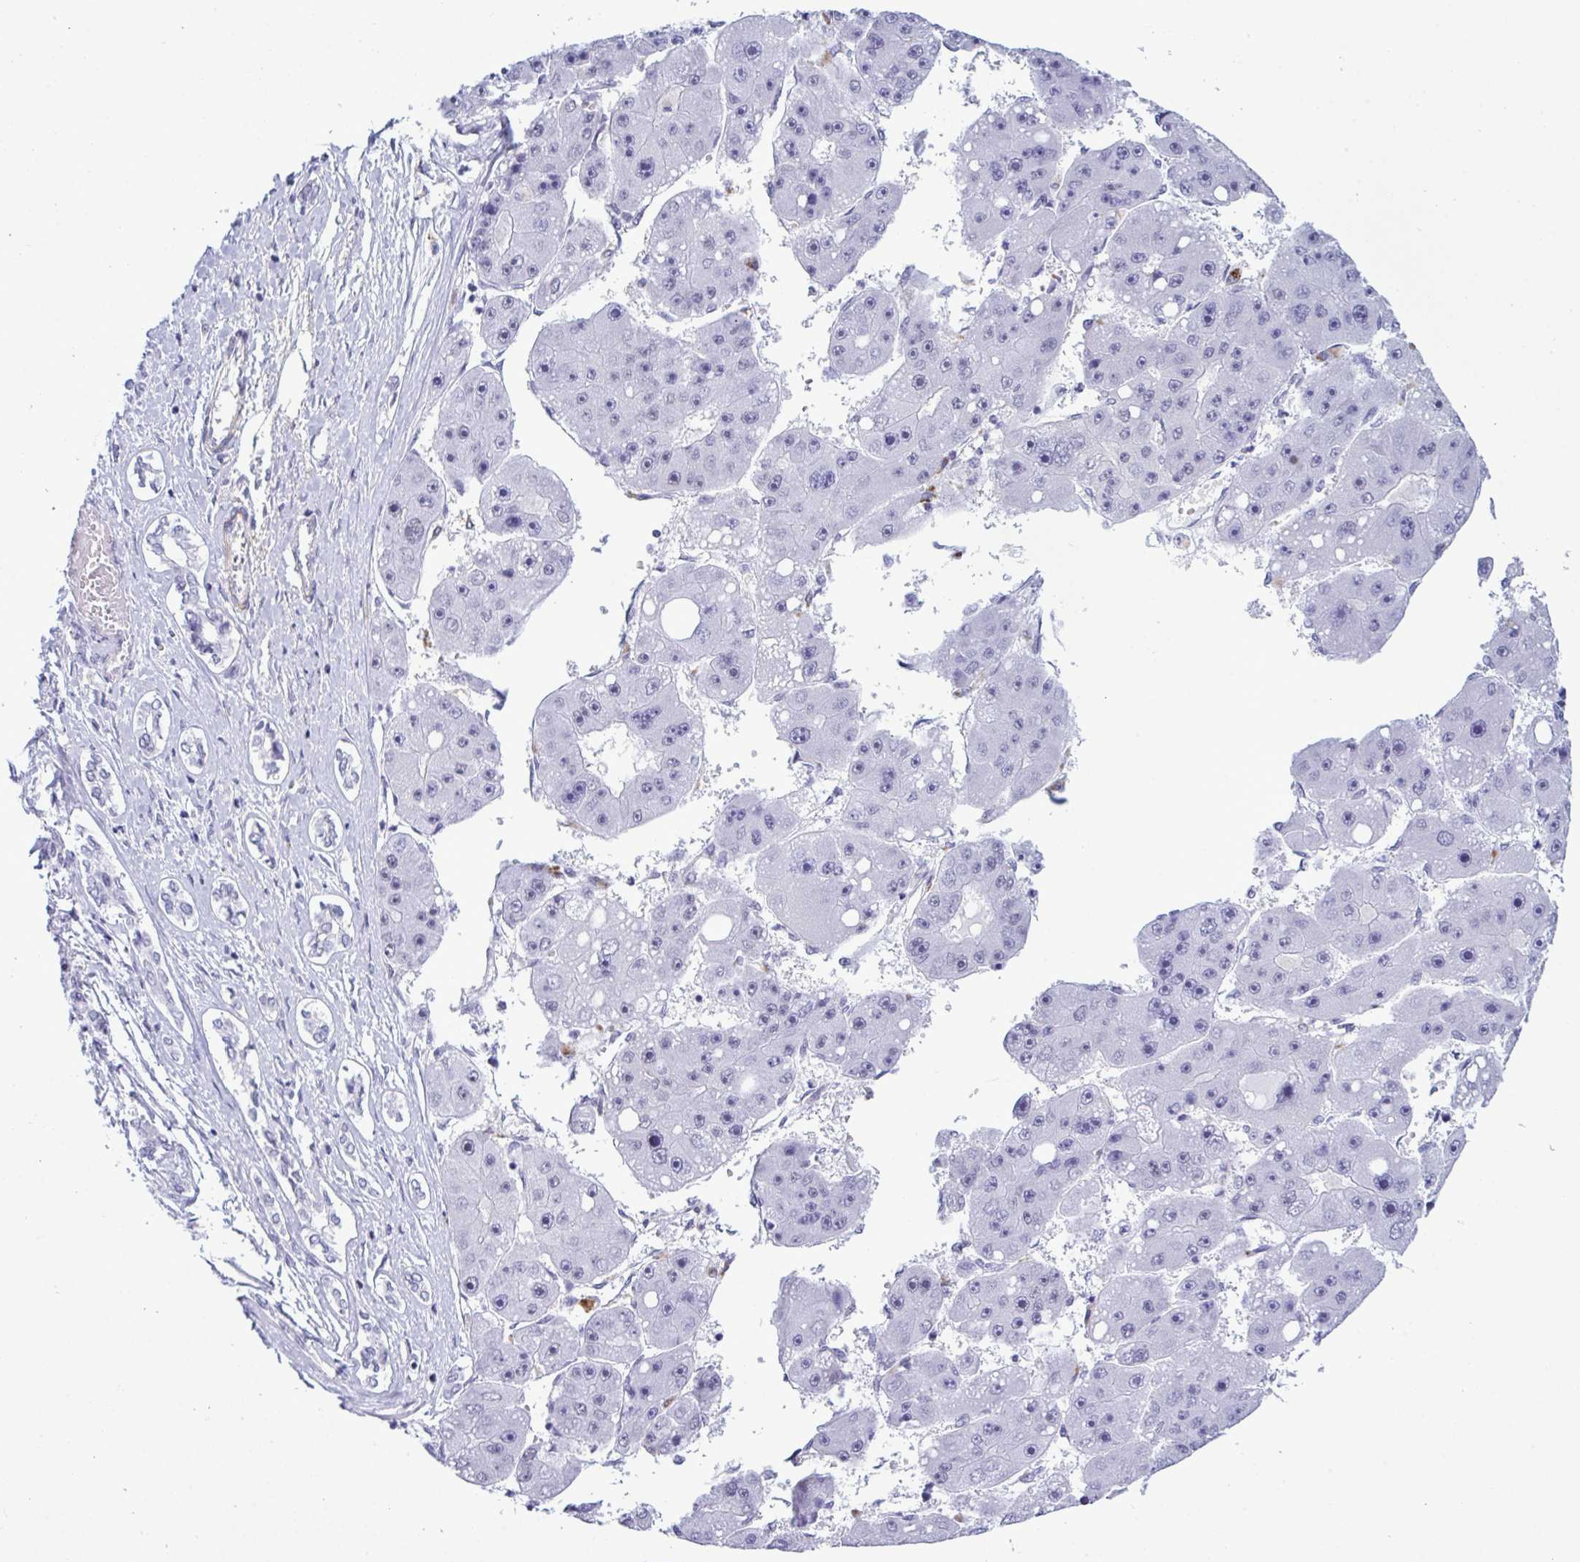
{"staining": {"intensity": "negative", "quantity": "none", "location": "none"}, "tissue": "liver cancer", "cell_type": "Tumor cells", "image_type": "cancer", "snomed": [{"axis": "morphology", "description": "Carcinoma, Hepatocellular, NOS"}, {"axis": "topography", "description": "Liver"}], "caption": "Human liver cancer stained for a protein using immunohistochemistry (IHC) demonstrates no positivity in tumor cells.", "gene": "ELN", "patient": {"sex": "female", "age": 61}}